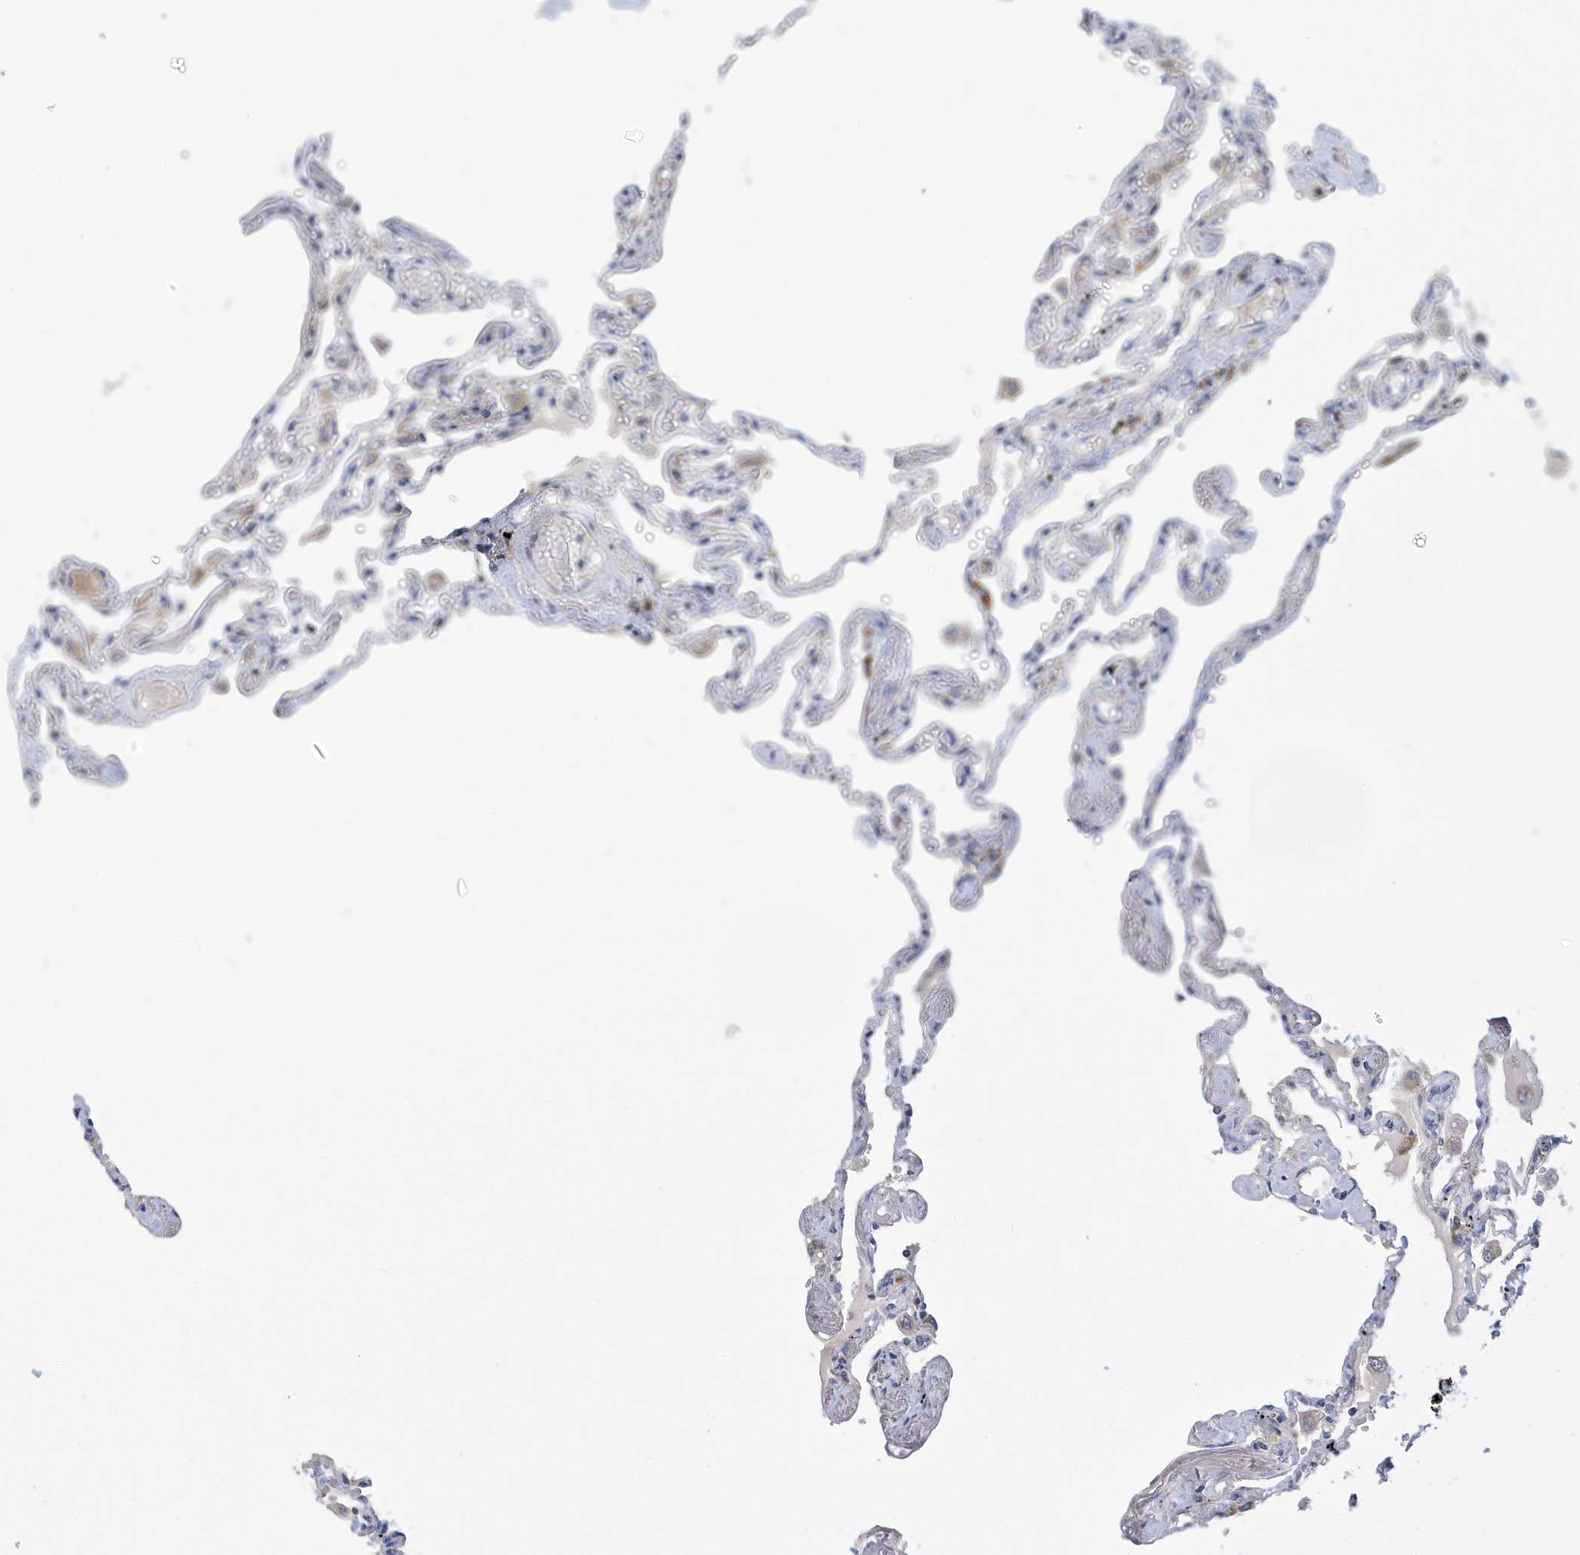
{"staining": {"intensity": "weak", "quantity": "<25%", "location": "cytoplasmic/membranous"}, "tissue": "lung", "cell_type": "Alveolar cells", "image_type": "normal", "snomed": [{"axis": "morphology", "description": "Normal tissue, NOS"}, {"axis": "topography", "description": "Lung"}], "caption": "The immunohistochemistry image has no significant expression in alveolar cells of lung. Nuclei are stained in blue.", "gene": "VWA5B2", "patient": {"sex": "female", "age": 67}}